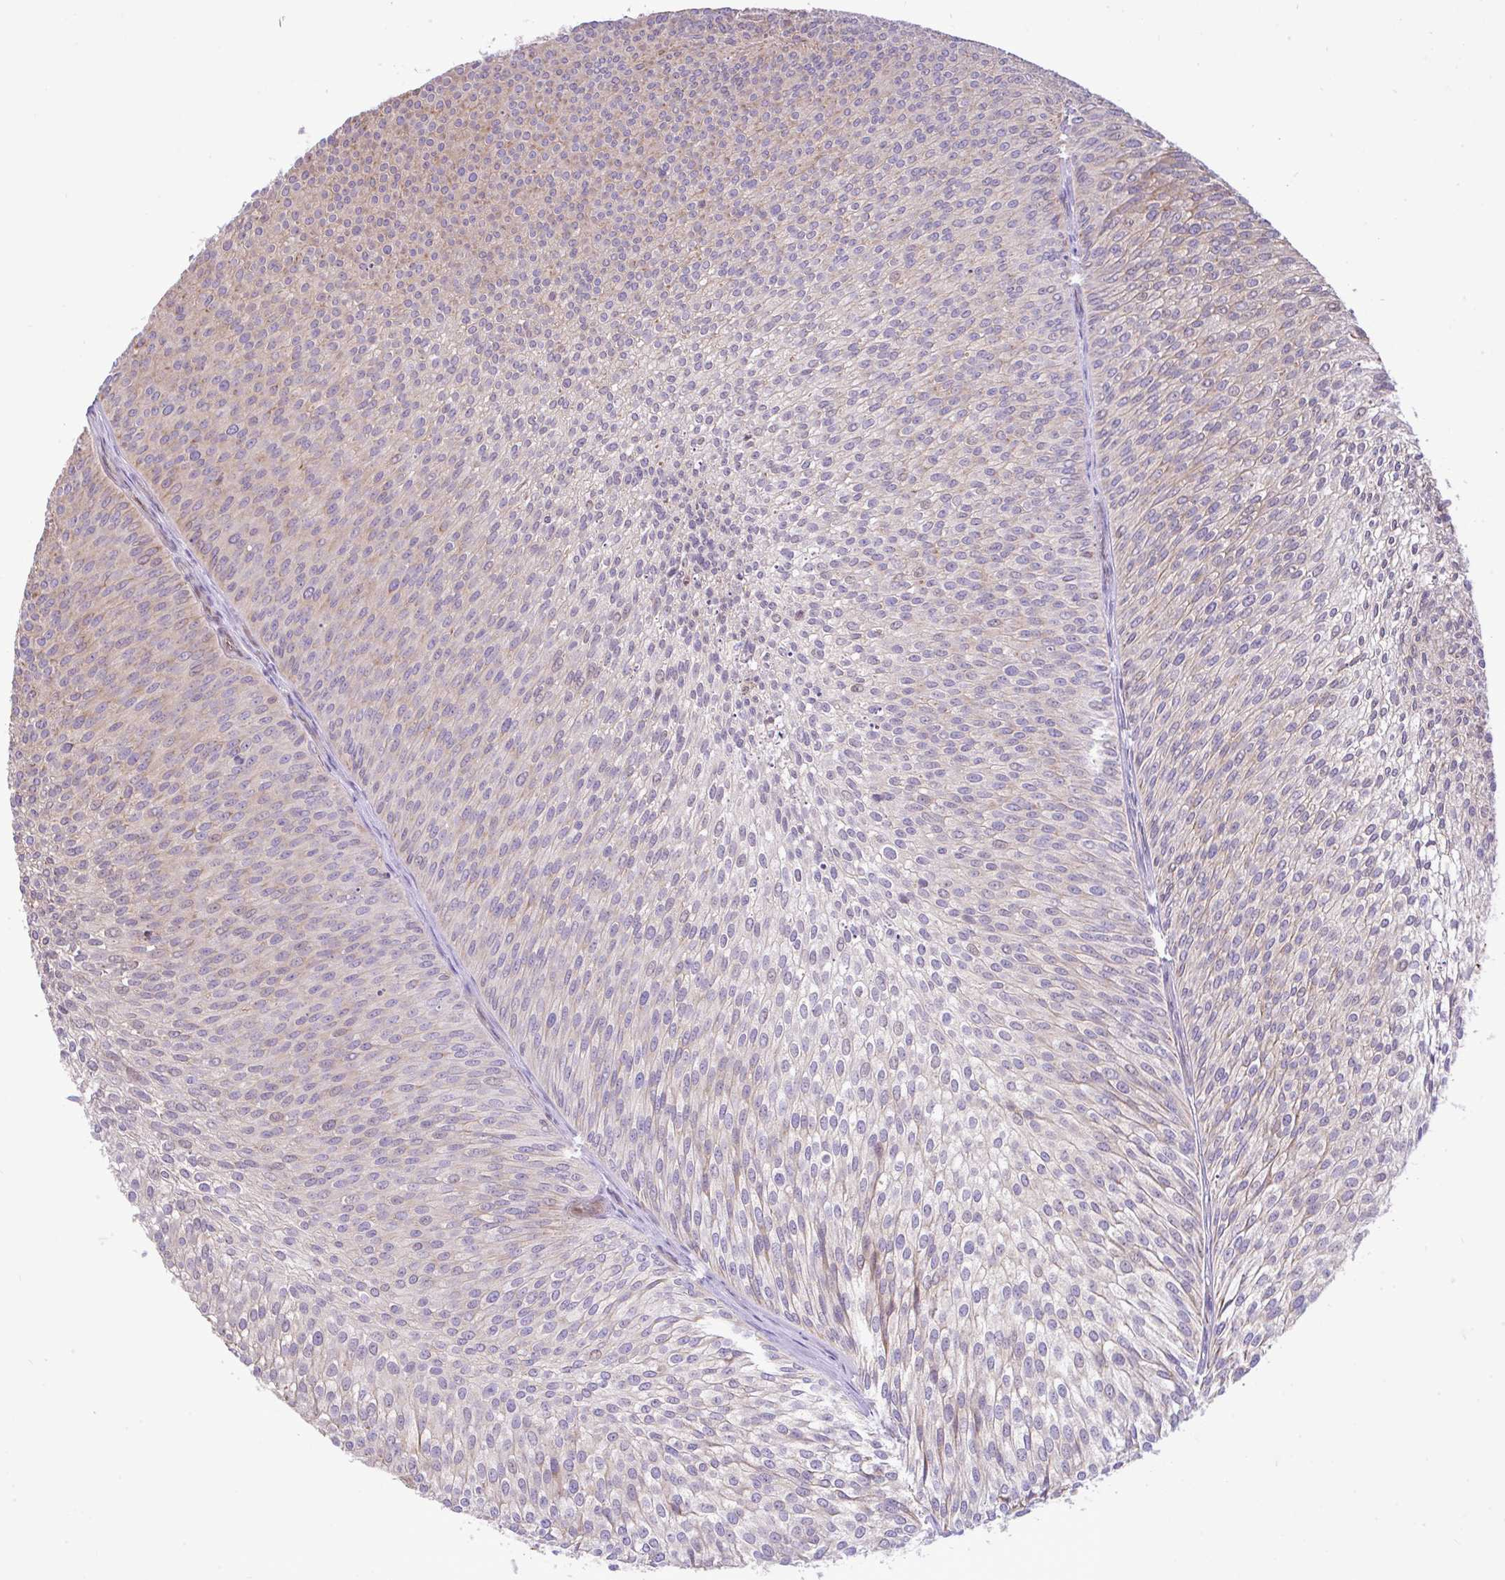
{"staining": {"intensity": "weak", "quantity": "<25%", "location": "cytoplasmic/membranous"}, "tissue": "urothelial cancer", "cell_type": "Tumor cells", "image_type": "cancer", "snomed": [{"axis": "morphology", "description": "Urothelial carcinoma, Low grade"}, {"axis": "topography", "description": "Urinary bladder"}], "caption": "IHC of urothelial cancer reveals no staining in tumor cells.", "gene": "EEF1A2", "patient": {"sex": "male", "age": 91}}